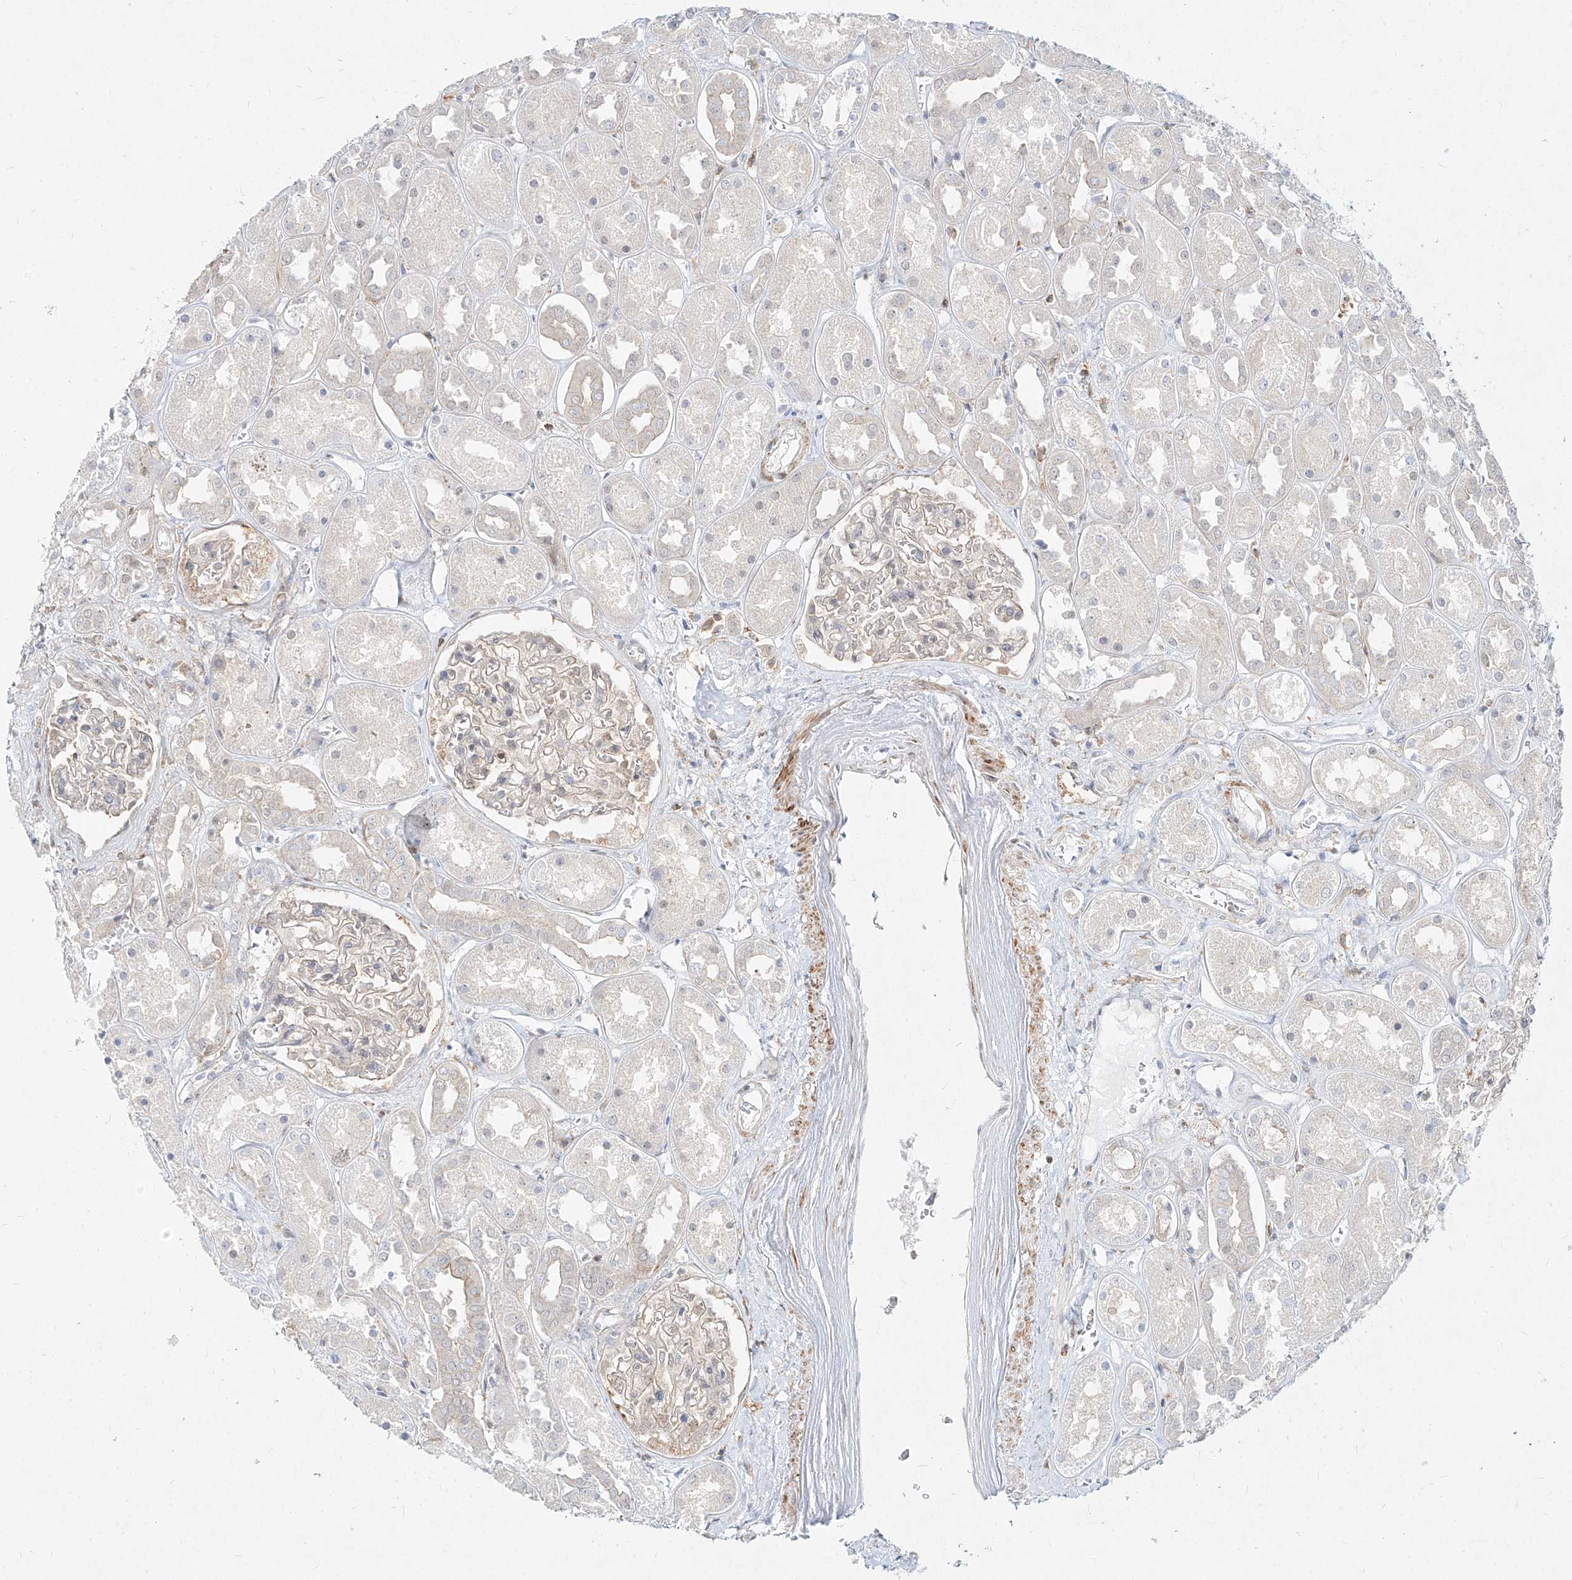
{"staining": {"intensity": "weak", "quantity": "<25%", "location": "cytoplasmic/membranous"}, "tissue": "kidney", "cell_type": "Cells in glomeruli", "image_type": "normal", "snomed": [{"axis": "morphology", "description": "Normal tissue, NOS"}, {"axis": "topography", "description": "Kidney"}], "caption": "High magnification brightfield microscopy of normal kidney stained with DAB (3,3'-diaminobenzidine) (brown) and counterstained with hematoxylin (blue): cells in glomeruli show no significant expression. (DAB (3,3'-diaminobenzidine) IHC, high magnification).", "gene": "SLC2A12", "patient": {"sex": "male", "age": 70}}